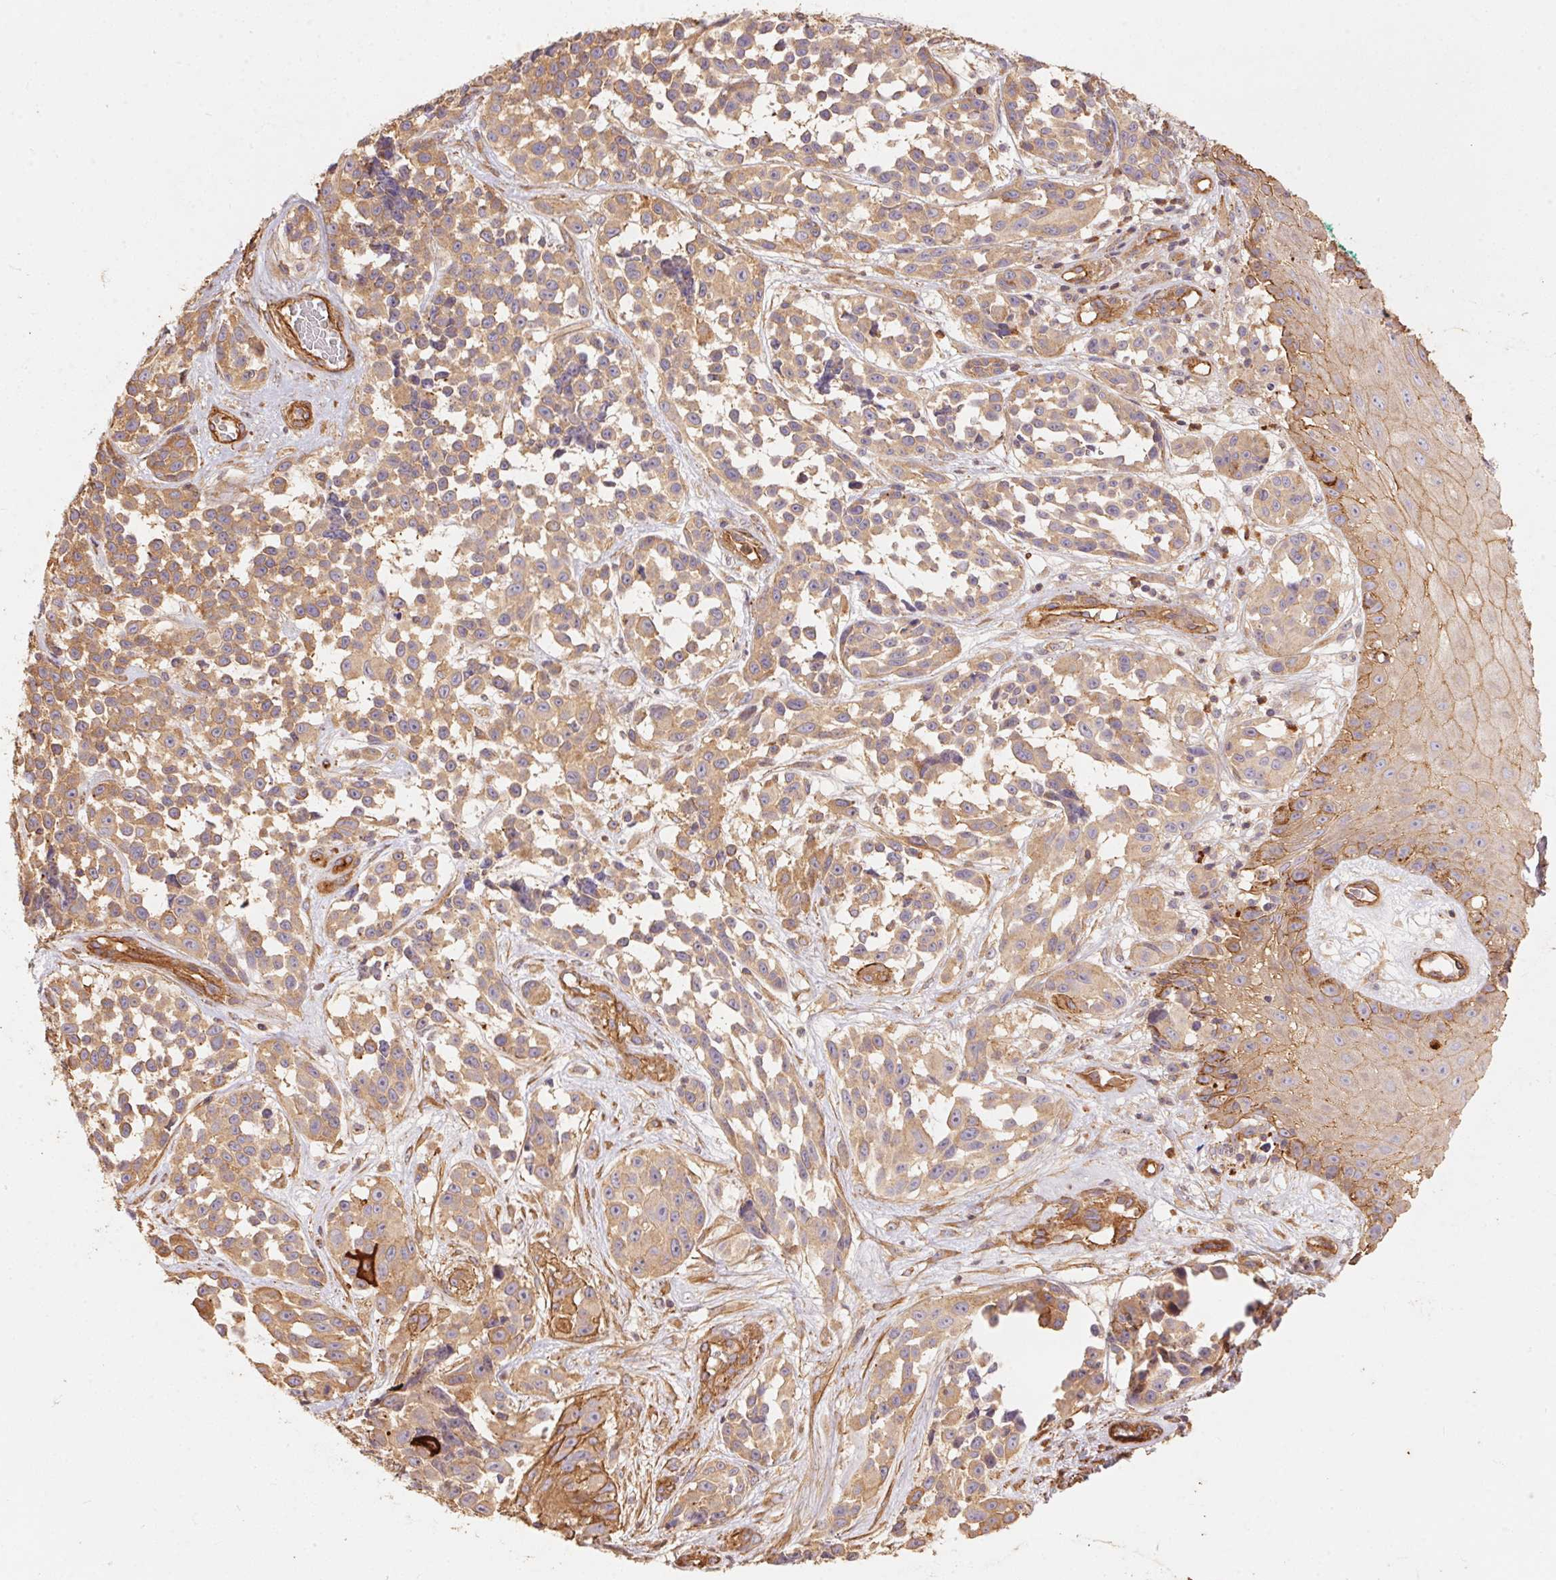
{"staining": {"intensity": "weak", "quantity": ">75%", "location": "cytoplasmic/membranous"}, "tissue": "melanoma", "cell_type": "Tumor cells", "image_type": "cancer", "snomed": [{"axis": "morphology", "description": "Malignant melanoma, NOS"}, {"axis": "topography", "description": "Skin"}], "caption": "Human melanoma stained with a brown dye demonstrates weak cytoplasmic/membranous positive staining in approximately >75% of tumor cells.", "gene": "FRAS1", "patient": {"sex": "female", "age": 88}}